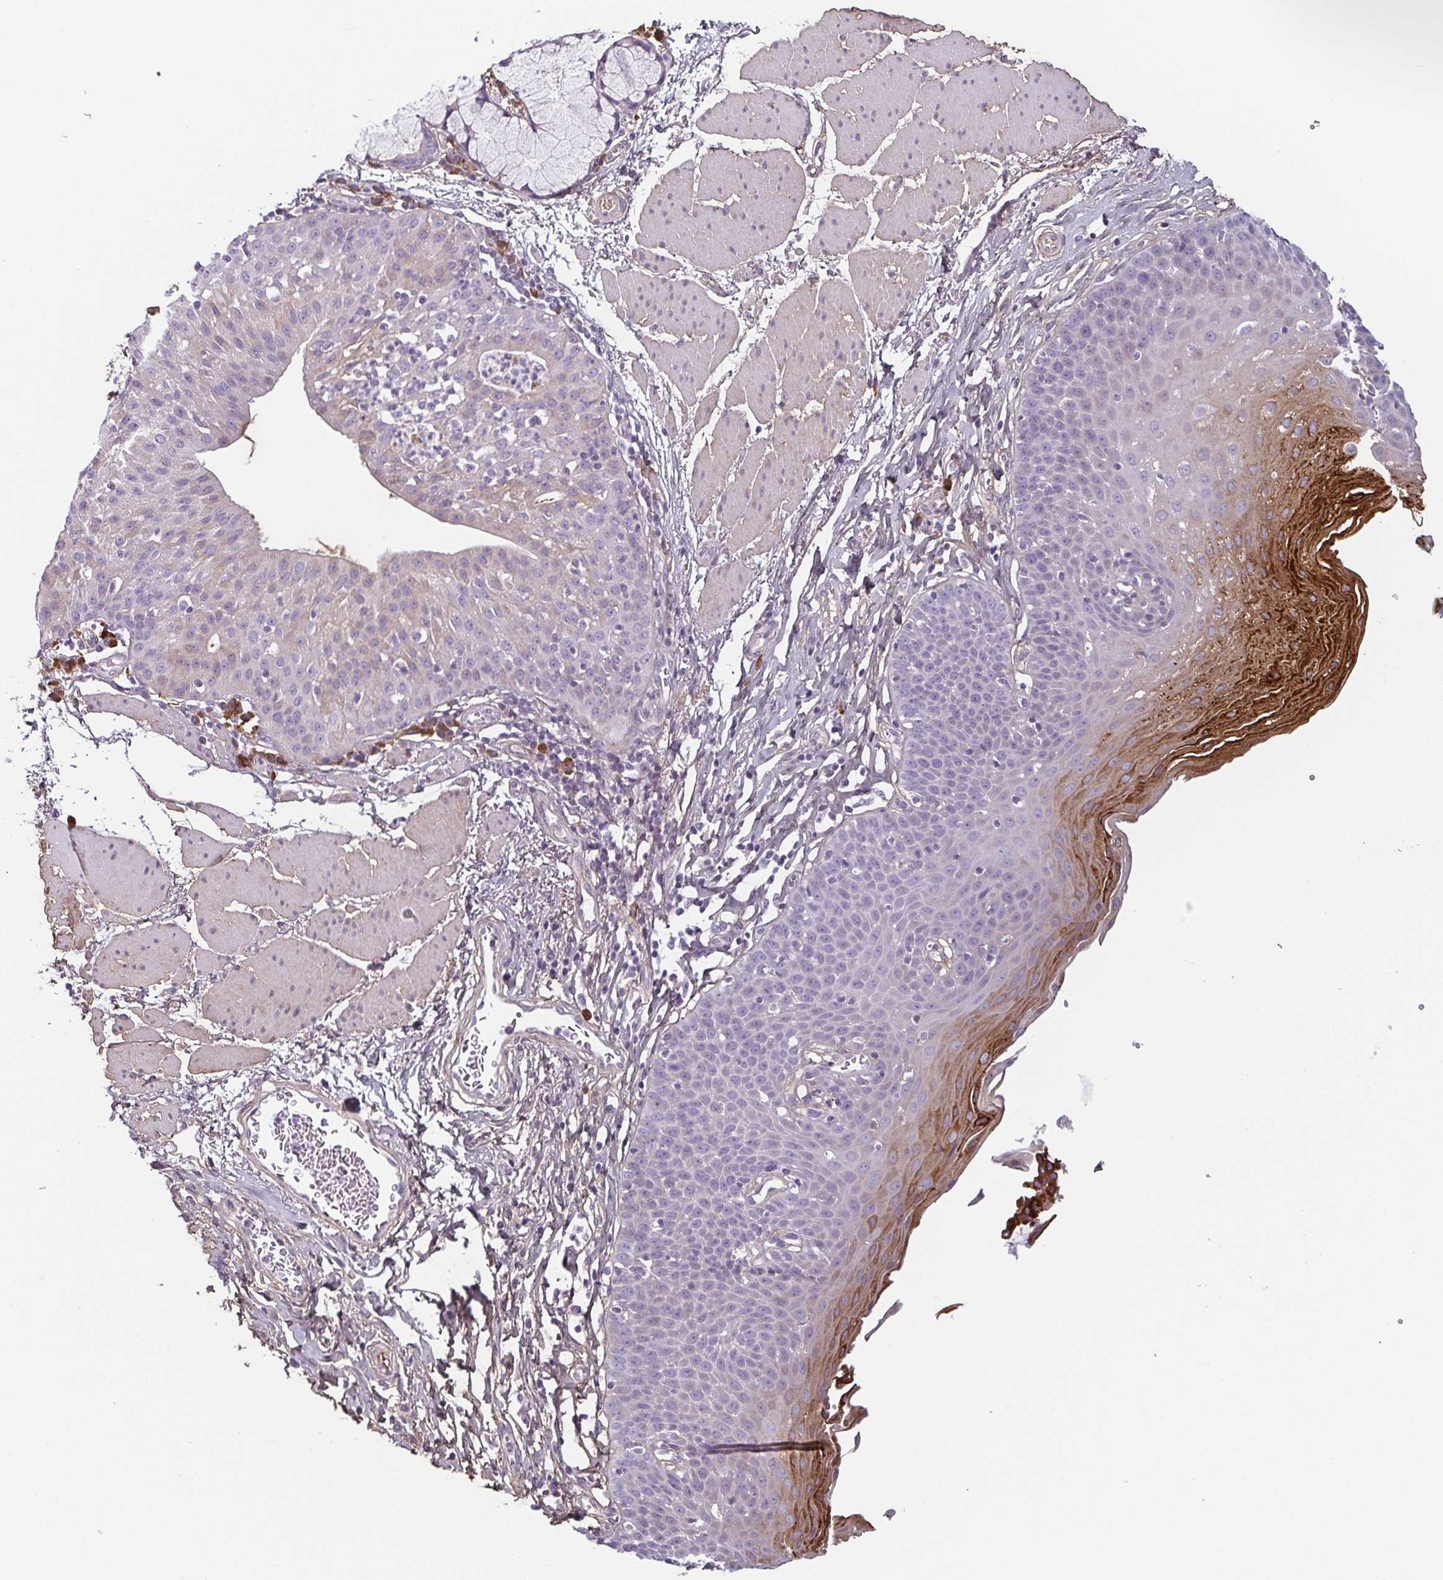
{"staining": {"intensity": "strong", "quantity": "<25%", "location": "cytoplasmic/membranous"}, "tissue": "esophagus", "cell_type": "Squamous epithelial cells", "image_type": "normal", "snomed": [{"axis": "morphology", "description": "Normal tissue, NOS"}, {"axis": "topography", "description": "Esophagus"}], "caption": "Immunohistochemical staining of unremarkable esophagus shows medium levels of strong cytoplasmic/membranous staining in approximately <25% of squamous epithelial cells.", "gene": "ECM1", "patient": {"sex": "female", "age": 81}}